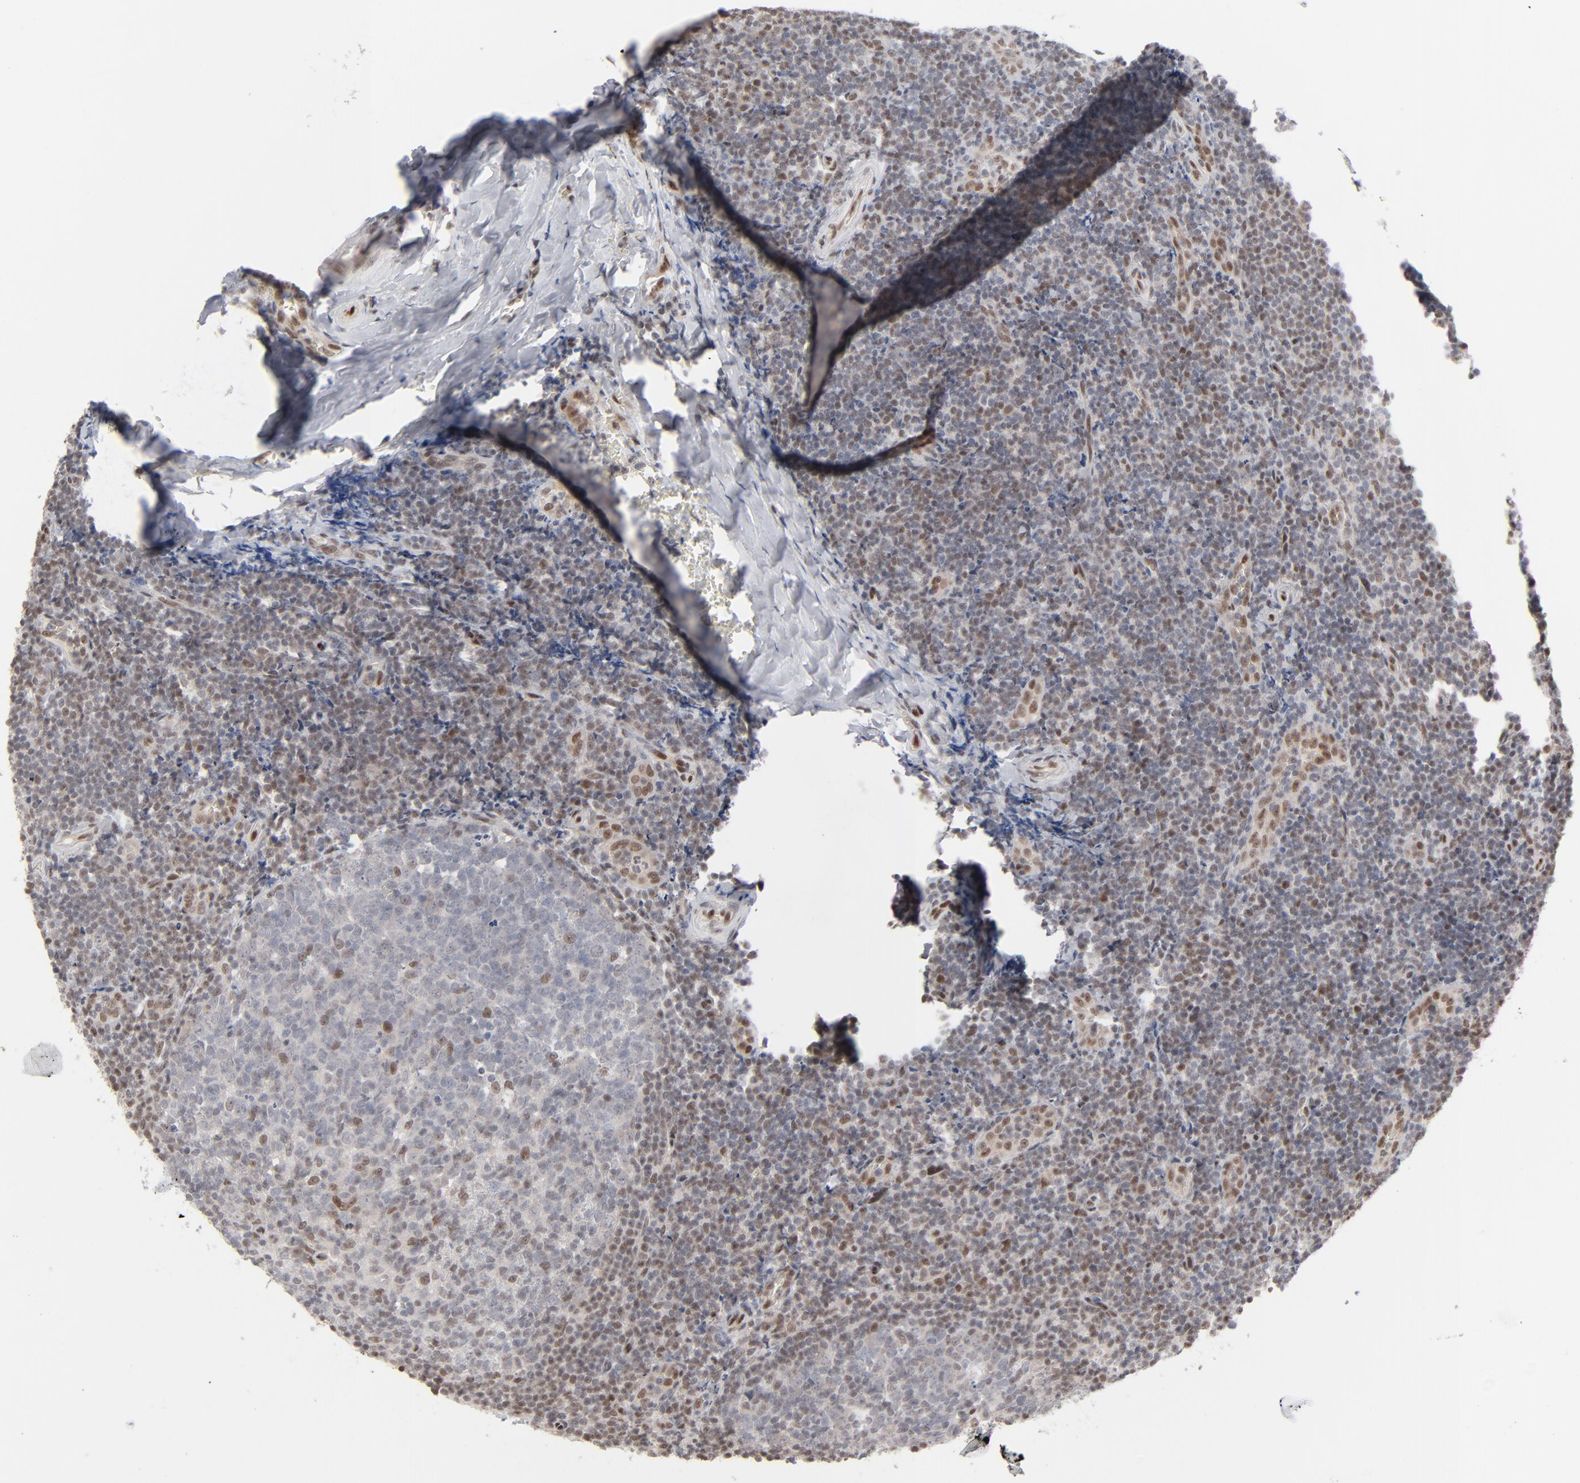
{"staining": {"intensity": "weak", "quantity": "25%-75%", "location": "cytoplasmic/membranous"}, "tissue": "tonsil", "cell_type": "Germinal center cells", "image_type": "normal", "snomed": [{"axis": "morphology", "description": "Normal tissue, NOS"}, {"axis": "topography", "description": "Tonsil"}], "caption": "This photomicrograph displays benign tonsil stained with IHC to label a protein in brown. The cytoplasmic/membranous of germinal center cells show weak positivity for the protein. Nuclei are counter-stained blue.", "gene": "IRF9", "patient": {"sex": "male", "age": 31}}